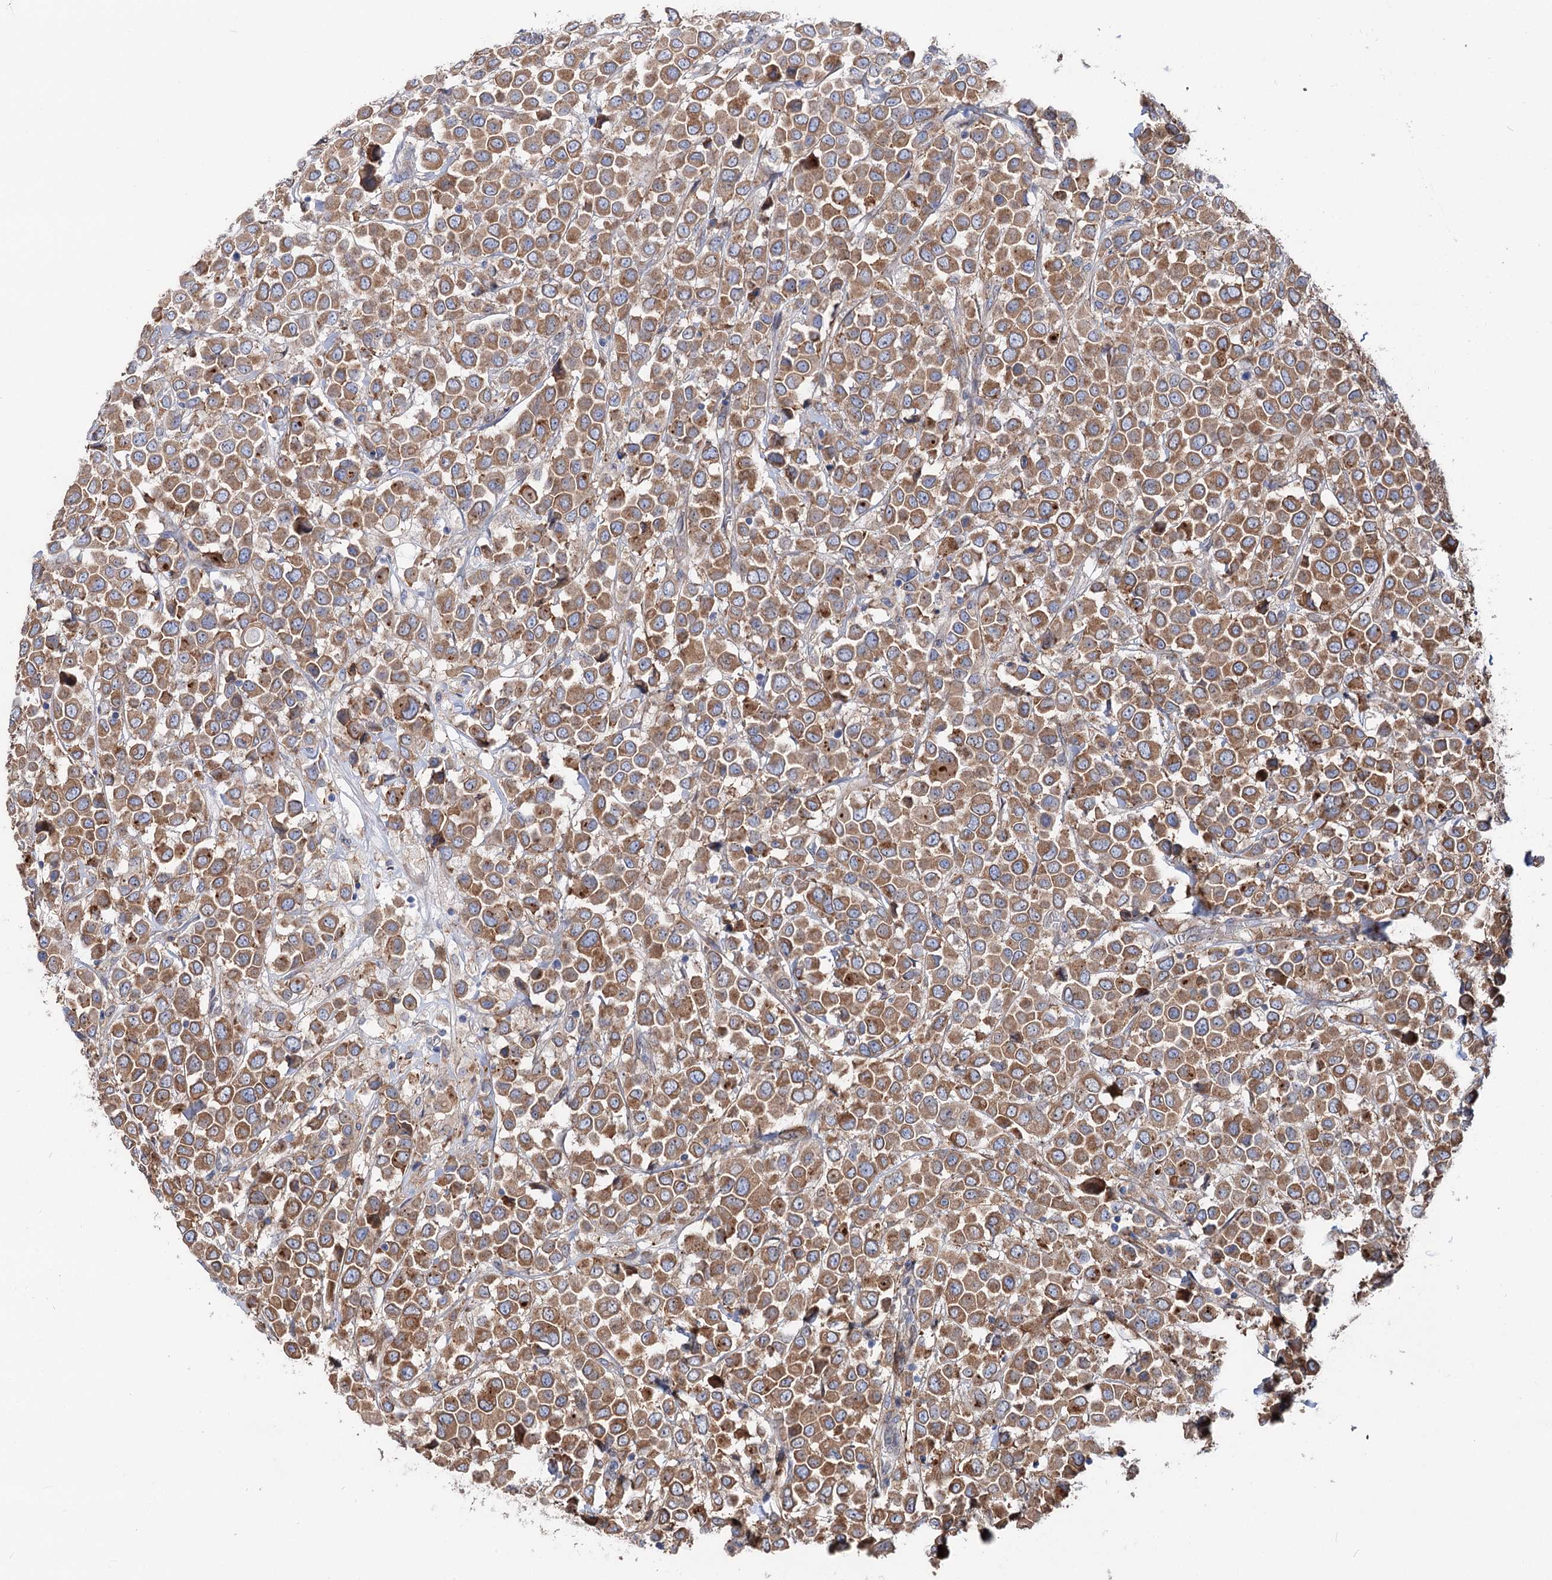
{"staining": {"intensity": "moderate", "quantity": ">75%", "location": "cytoplasmic/membranous"}, "tissue": "breast cancer", "cell_type": "Tumor cells", "image_type": "cancer", "snomed": [{"axis": "morphology", "description": "Duct carcinoma"}, {"axis": "topography", "description": "Breast"}], "caption": "Tumor cells demonstrate medium levels of moderate cytoplasmic/membranous staining in approximately >75% of cells in human breast invasive ductal carcinoma. (DAB = brown stain, brightfield microscopy at high magnification).", "gene": "PTDSS2", "patient": {"sex": "female", "age": 61}}